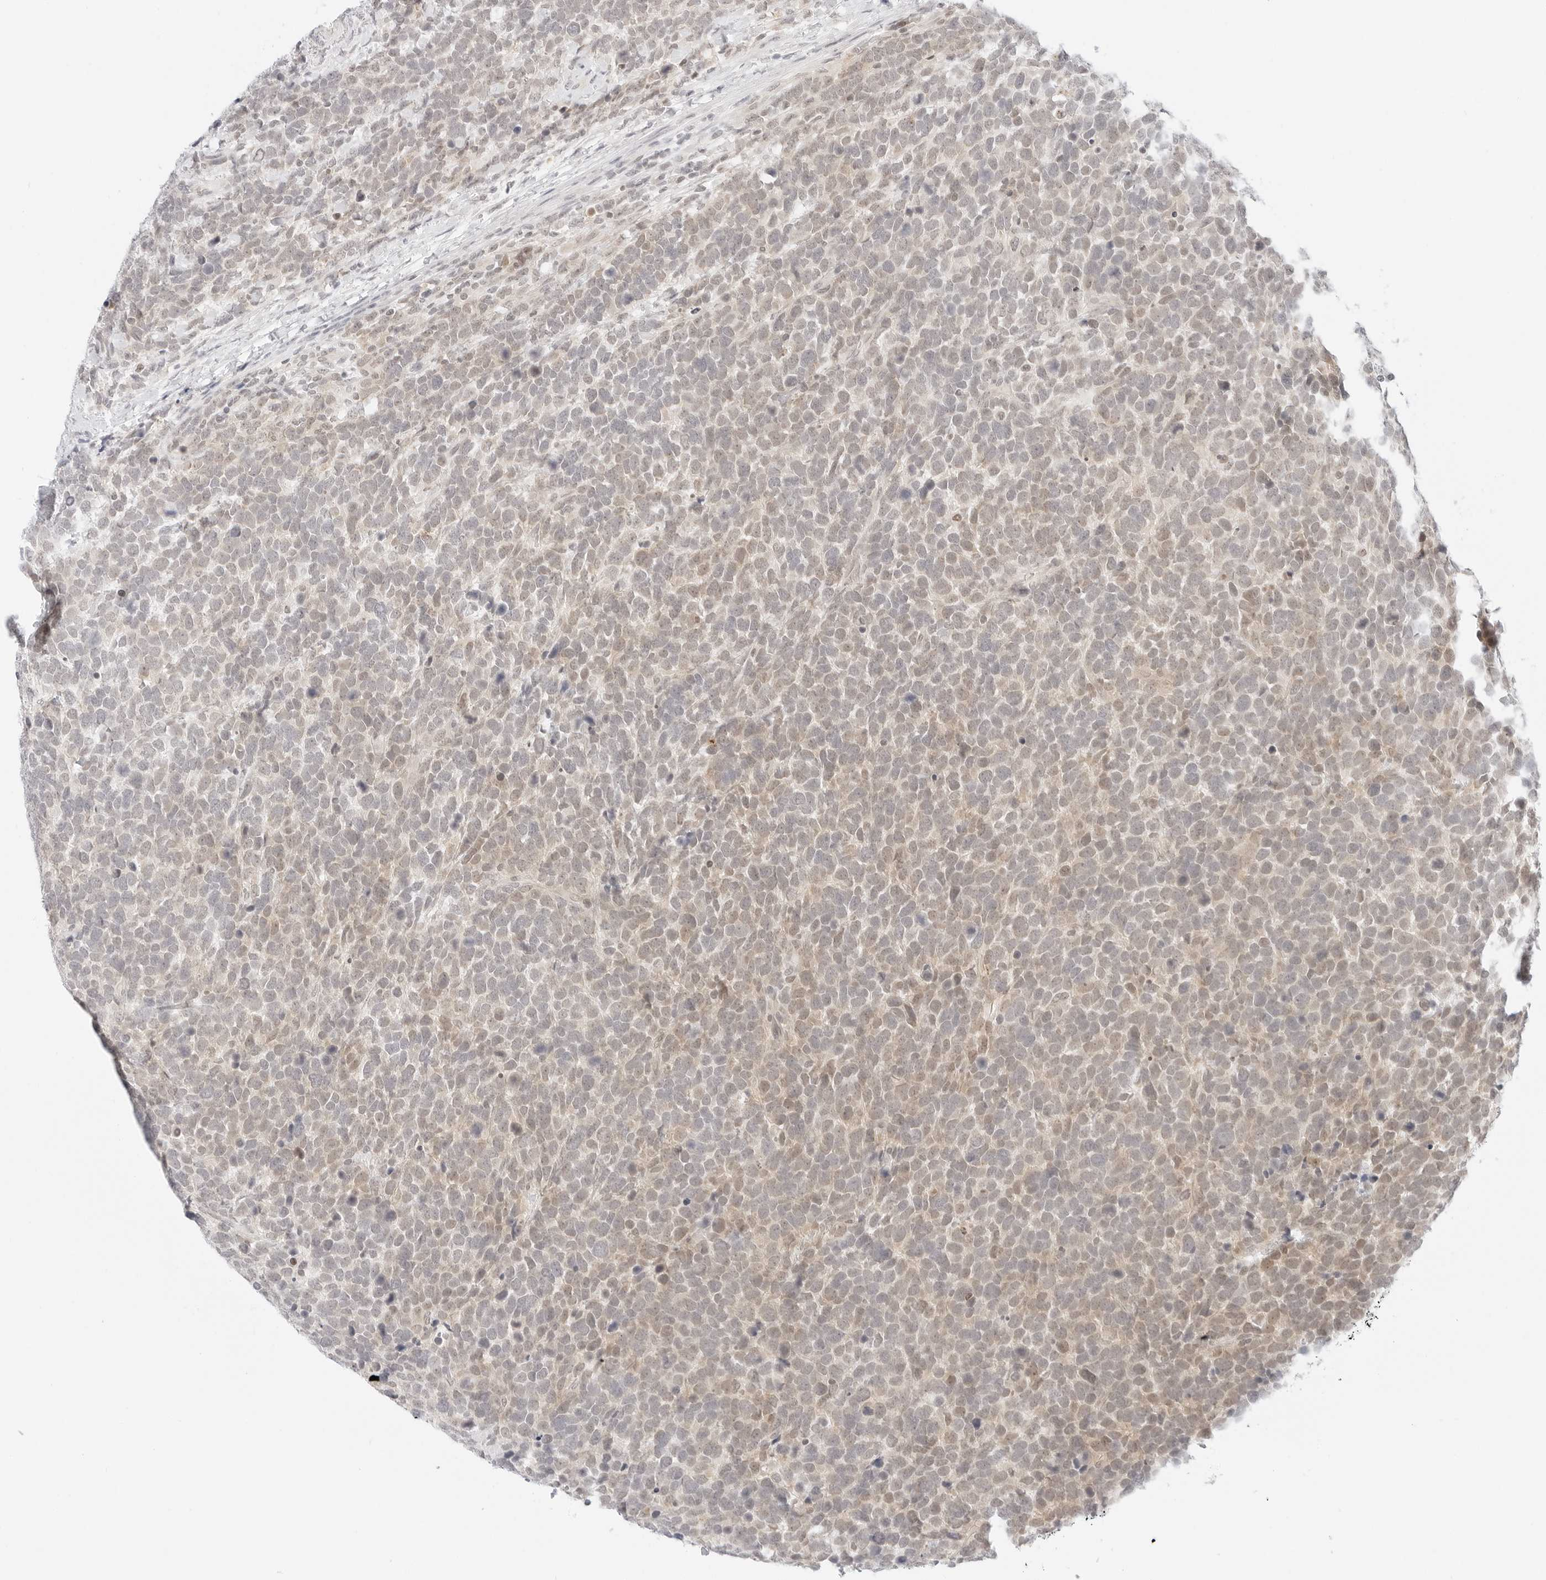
{"staining": {"intensity": "weak", "quantity": "25%-75%", "location": "cytoplasmic/membranous,nuclear"}, "tissue": "urothelial cancer", "cell_type": "Tumor cells", "image_type": "cancer", "snomed": [{"axis": "morphology", "description": "Urothelial carcinoma, High grade"}, {"axis": "topography", "description": "Urinary bladder"}], "caption": "IHC staining of urothelial cancer, which exhibits low levels of weak cytoplasmic/membranous and nuclear staining in about 25%-75% of tumor cells indicating weak cytoplasmic/membranous and nuclear protein positivity. The staining was performed using DAB (brown) for protein detection and nuclei were counterstained in hematoxylin (blue).", "gene": "POLR3C", "patient": {"sex": "female", "age": 82}}